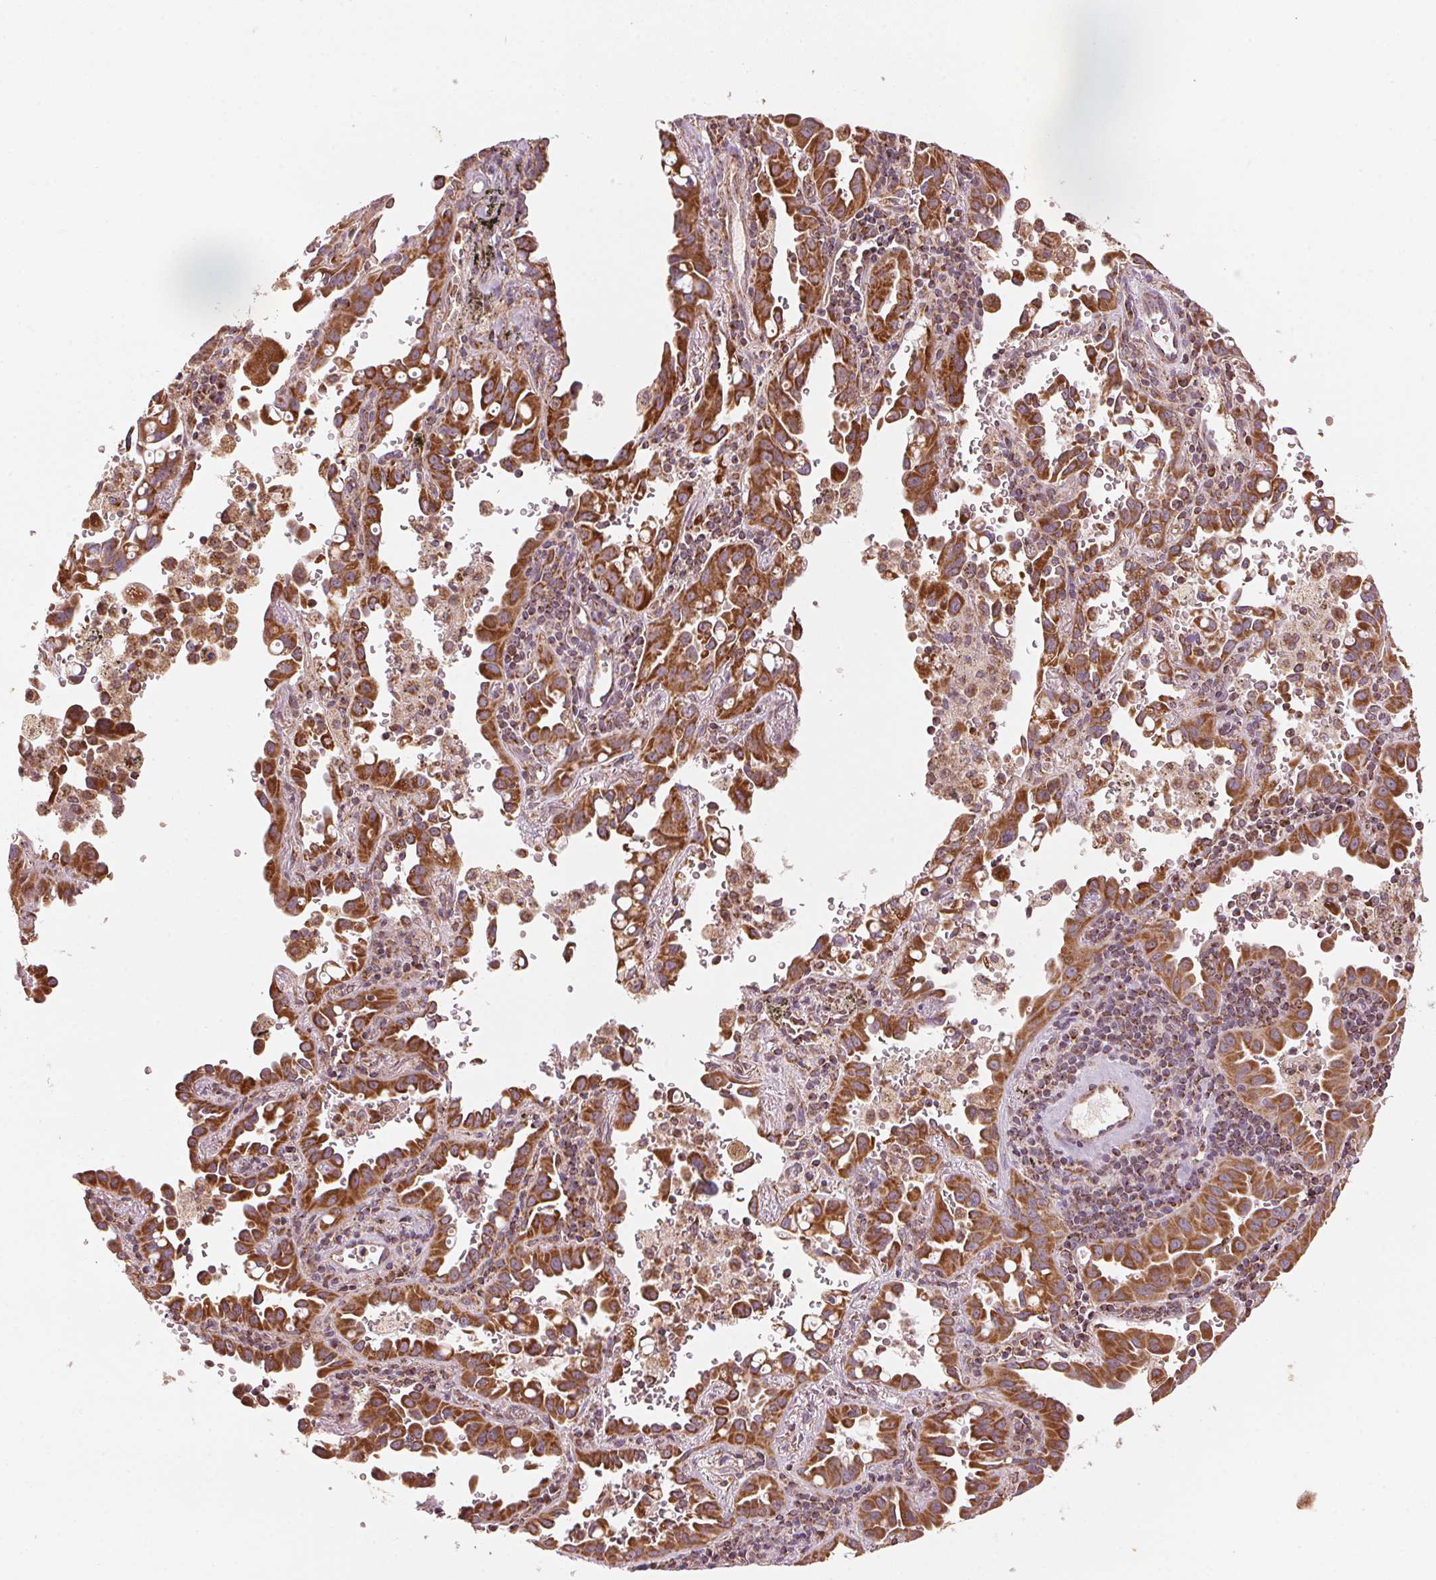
{"staining": {"intensity": "strong", "quantity": ">75%", "location": "cytoplasmic/membranous"}, "tissue": "lung cancer", "cell_type": "Tumor cells", "image_type": "cancer", "snomed": [{"axis": "morphology", "description": "Adenocarcinoma, NOS"}, {"axis": "topography", "description": "Lung"}], "caption": "Lung cancer stained with IHC shows strong cytoplasmic/membranous staining in about >75% of tumor cells.", "gene": "TOMM70", "patient": {"sex": "male", "age": 68}}